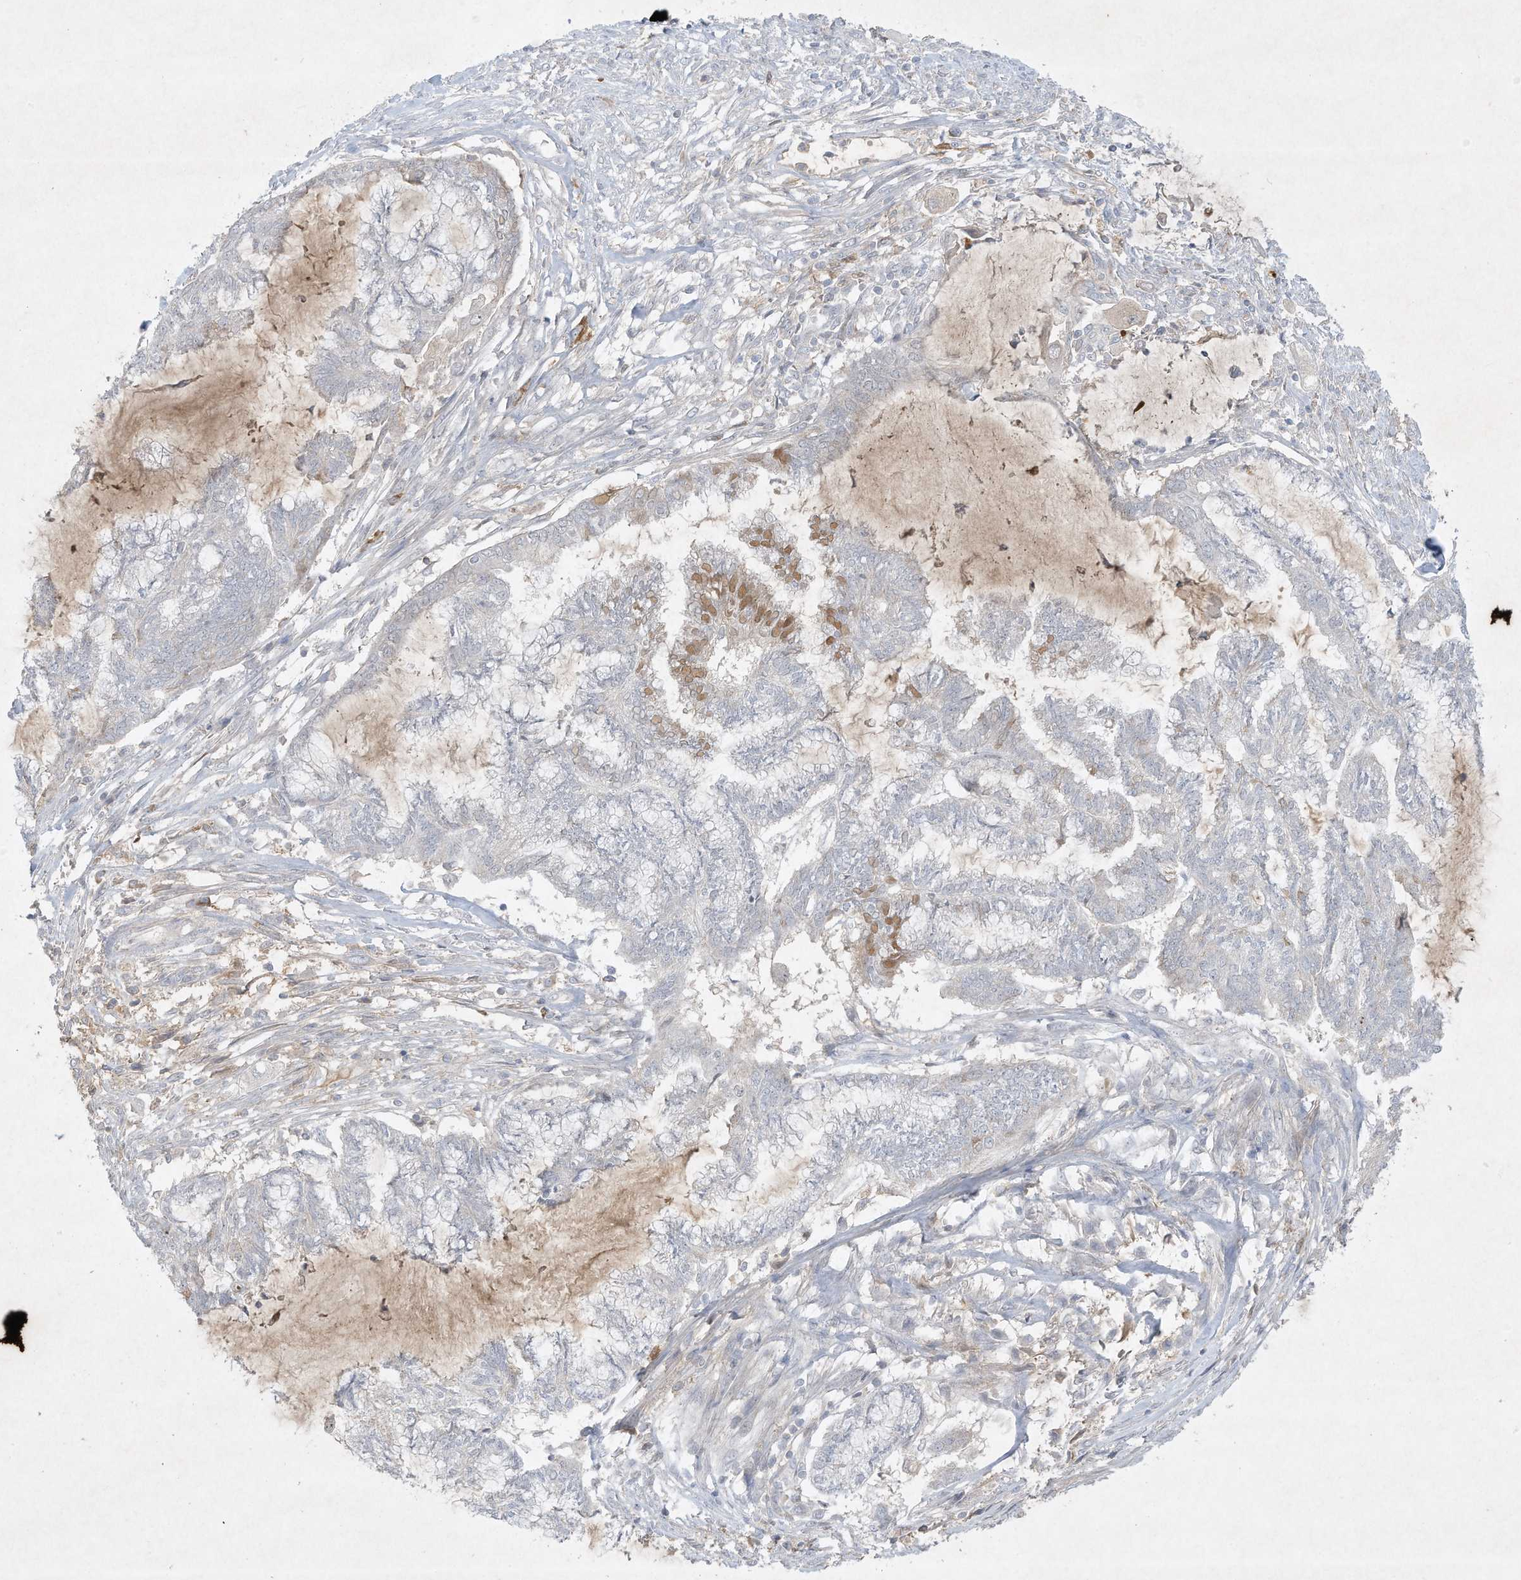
{"staining": {"intensity": "negative", "quantity": "none", "location": "none"}, "tissue": "endometrial cancer", "cell_type": "Tumor cells", "image_type": "cancer", "snomed": [{"axis": "morphology", "description": "Adenocarcinoma, NOS"}, {"axis": "topography", "description": "Endometrium"}], "caption": "DAB (3,3'-diaminobenzidine) immunohistochemical staining of endometrial cancer shows no significant positivity in tumor cells.", "gene": "FETUB", "patient": {"sex": "female", "age": 86}}